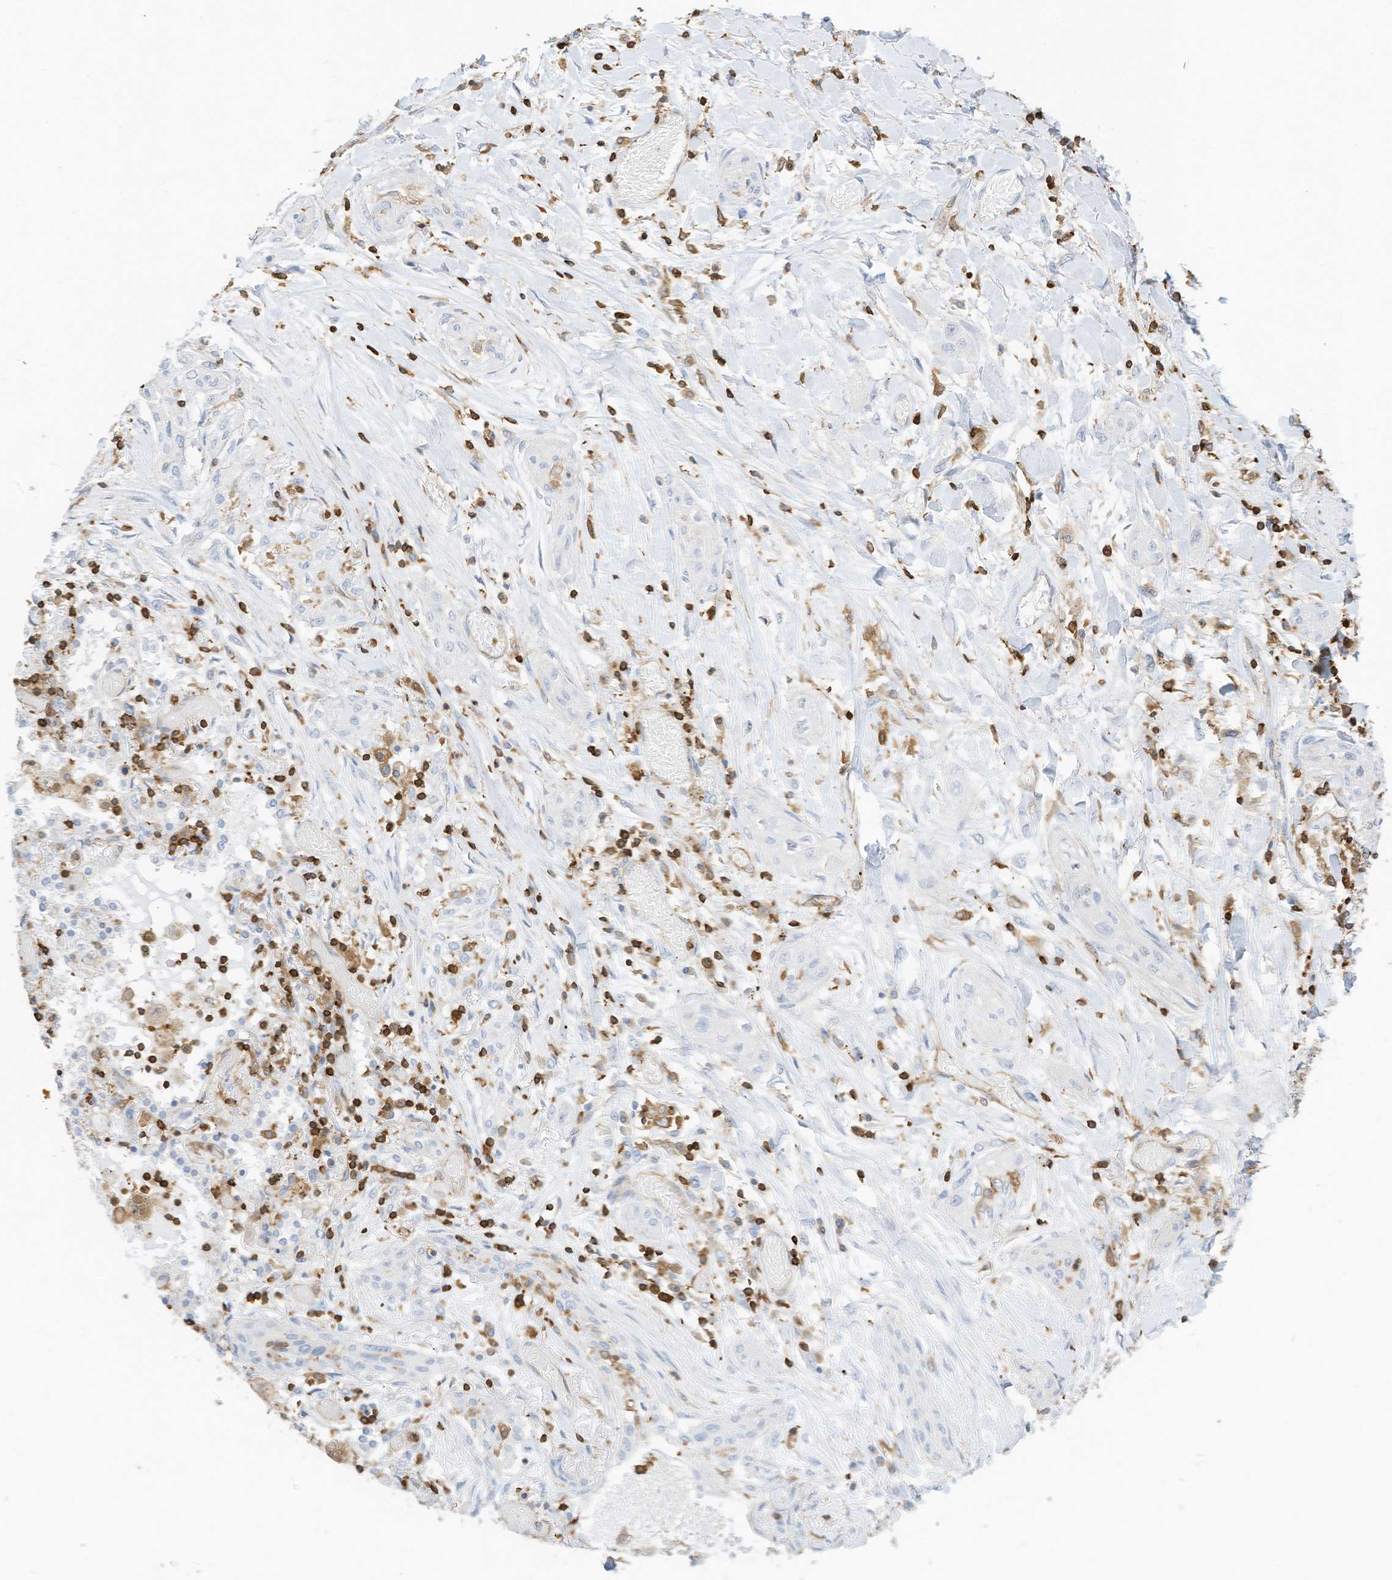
{"staining": {"intensity": "negative", "quantity": "none", "location": "none"}, "tissue": "lung cancer", "cell_type": "Tumor cells", "image_type": "cancer", "snomed": [{"axis": "morphology", "description": "Squamous cell carcinoma, NOS"}, {"axis": "topography", "description": "Lung"}], "caption": "An IHC photomicrograph of lung cancer (squamous cell carcinoma) is shown. There is no staining in tumor cells of lung cancer (squamous cell carcinoma). (DAB immunohistochemistry (IHC) with hematoxylin counter stain).", "gene": "ARHGAP25", "patient": {"sex": "female", "age": 47}}